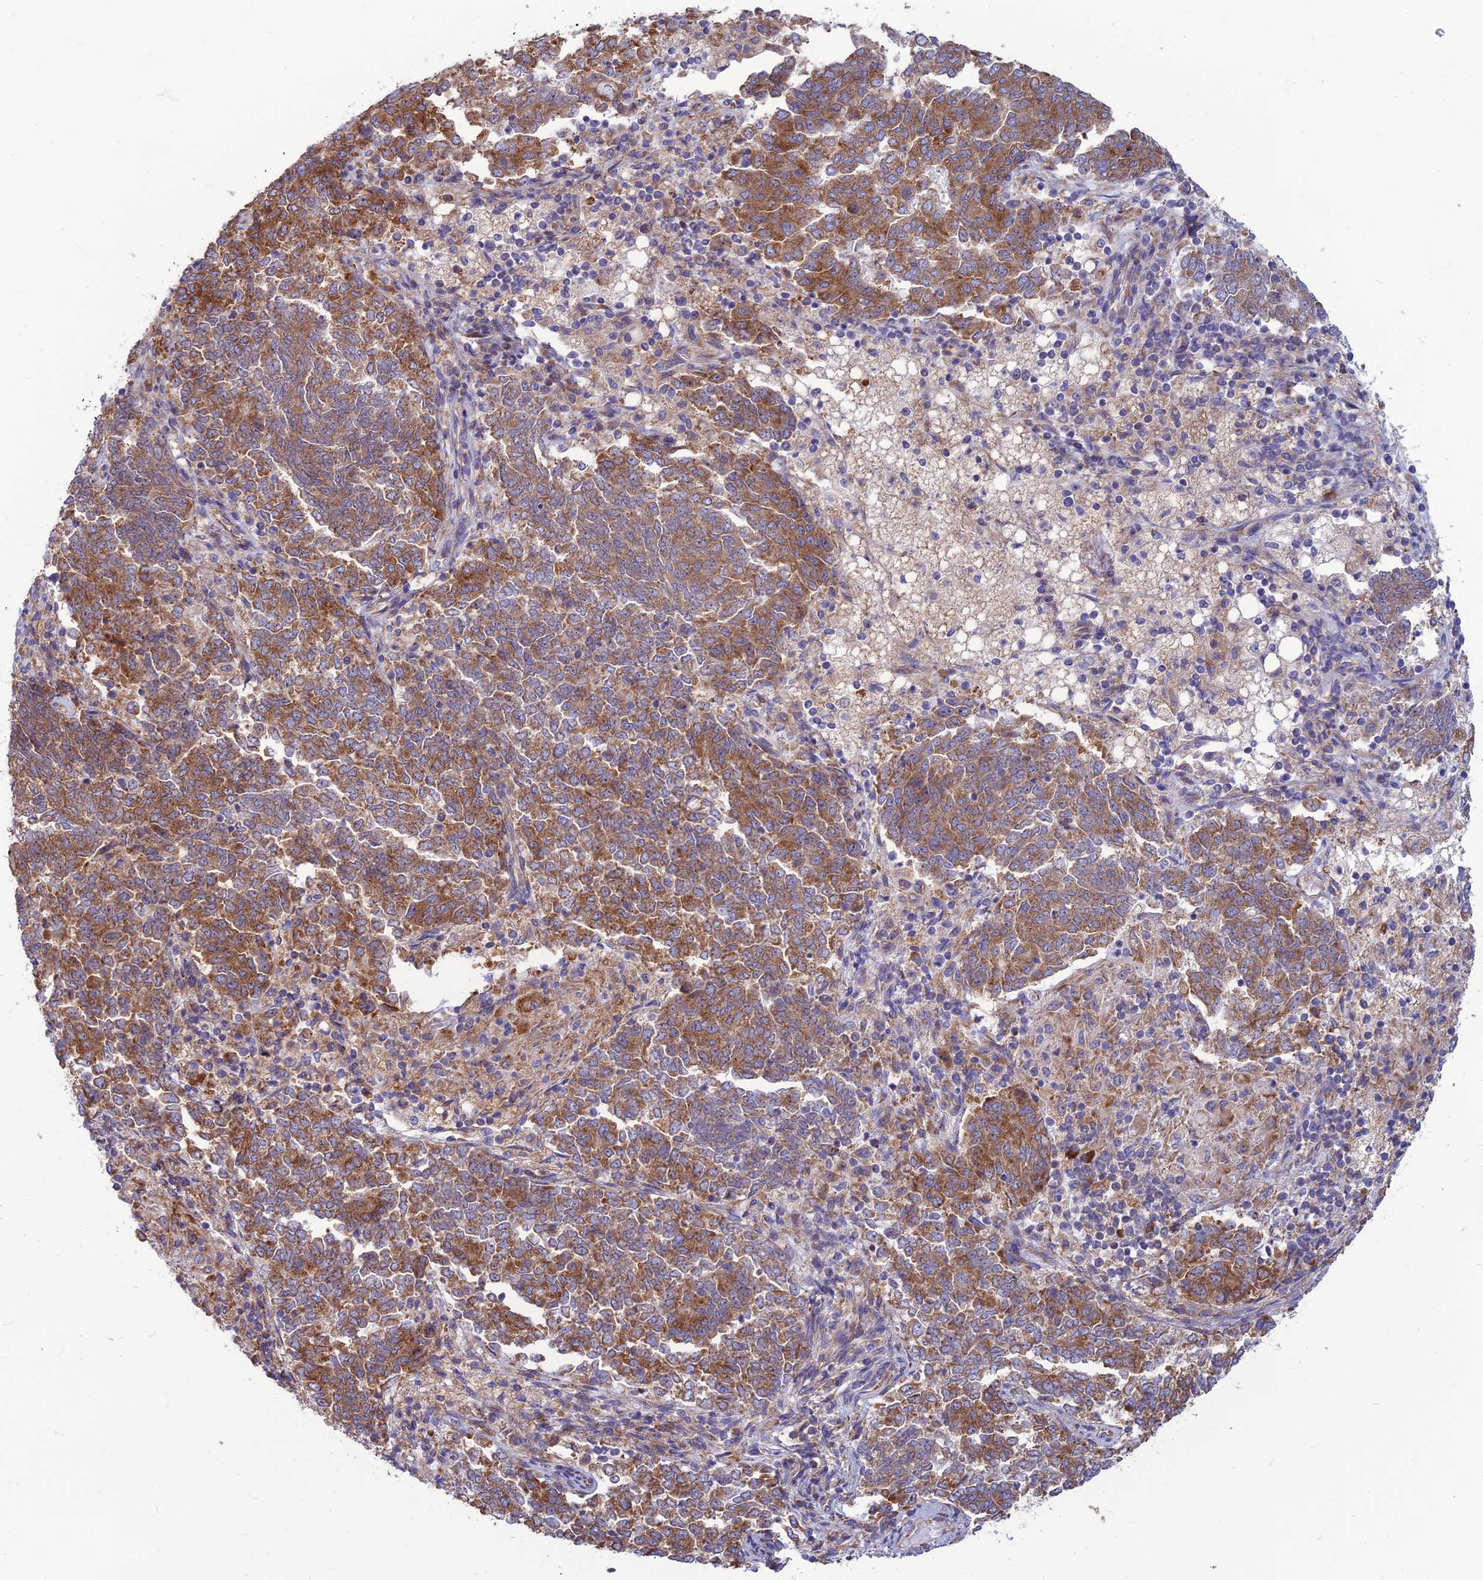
{"staining": {"intensity": "moderate", "quantity": ">75%", "location": "cytoplasmic/membranous"}, "tissue": "endometrial cancer", "cell_type": "Tumor cells", "image_type": "cancer", "snomed": [{"axis": "morphology", "description": "Adenocarcinoma, NOS"}, {"axis": "topography", "description": "Endometrium"}], "caption": "The micrograph shows immunohistochemical staining of endometrial cancer (adenocarcinoma). There is moderate cytoplasmic/membranous positivity is appreciated in about >75% of tumor cells. (DAB (3,3'-diaminobenzidine) IHC, brown staining for protein, blue staining for nuclei).", "gene": "RPL17-C18orf32", "patient": {"sex": "female", "age": 80}}